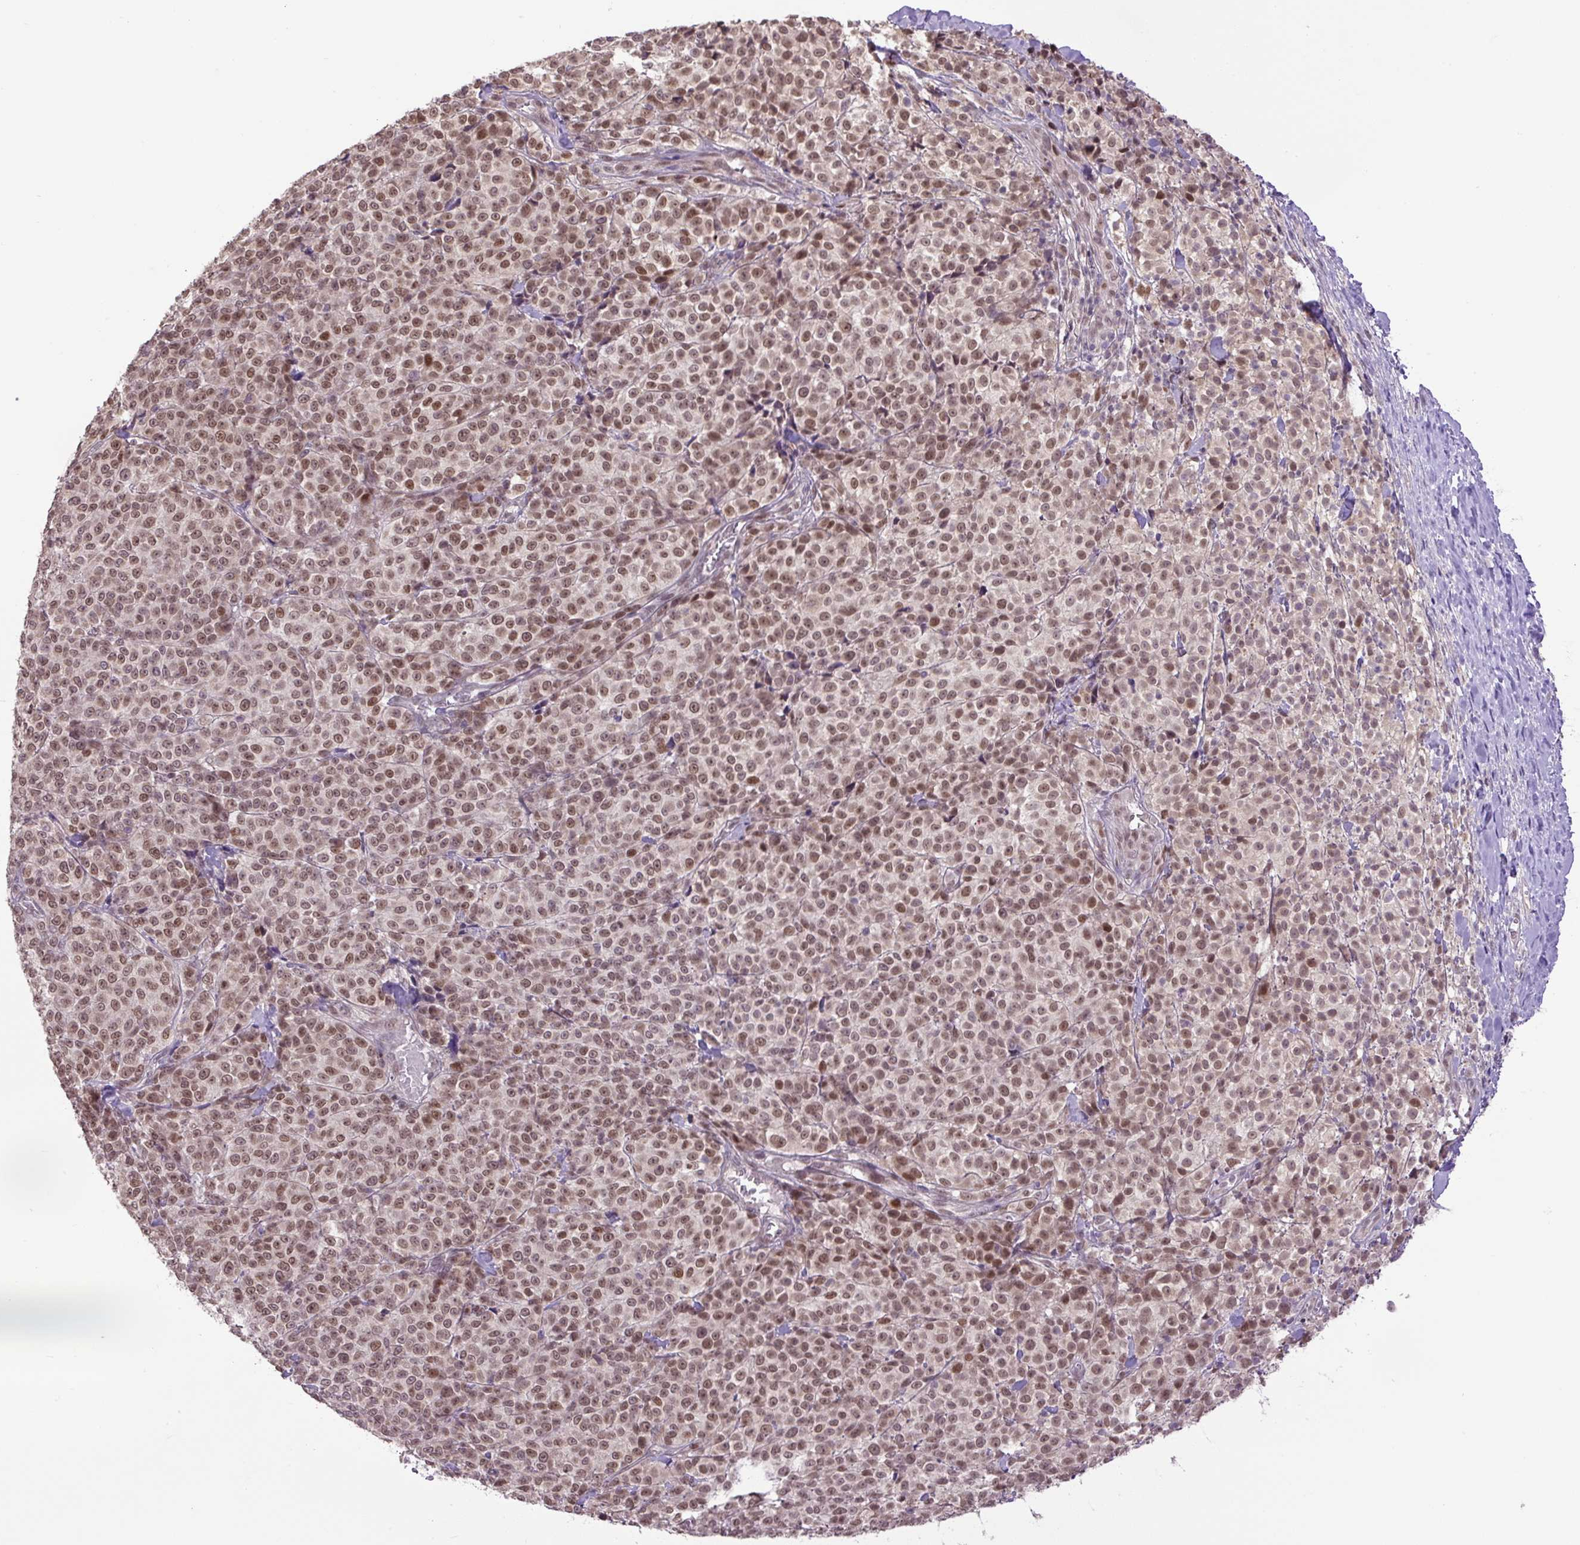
{"staining": {"intensity": "moderate", "quantity": ">75%", "location": "nuclear"}, "tissue": "melanoma", "cell_type": "Tumor cells", "image_type": "cancer", "snomed": [{"axis": "morphology", "description": "Normal tissue, NOS"}, {"axis": "morphology", "description": "Malignant melanoma, NOS"}, {"axis": "topography", "description": "Skin"}], "caption": "Tumor cells display medium levels of moderate nuclear staining in approximately >75% of cells in malignant melanoma.", "gene": "KPNA1", "patient": {"sex": "female", "age": 34}}